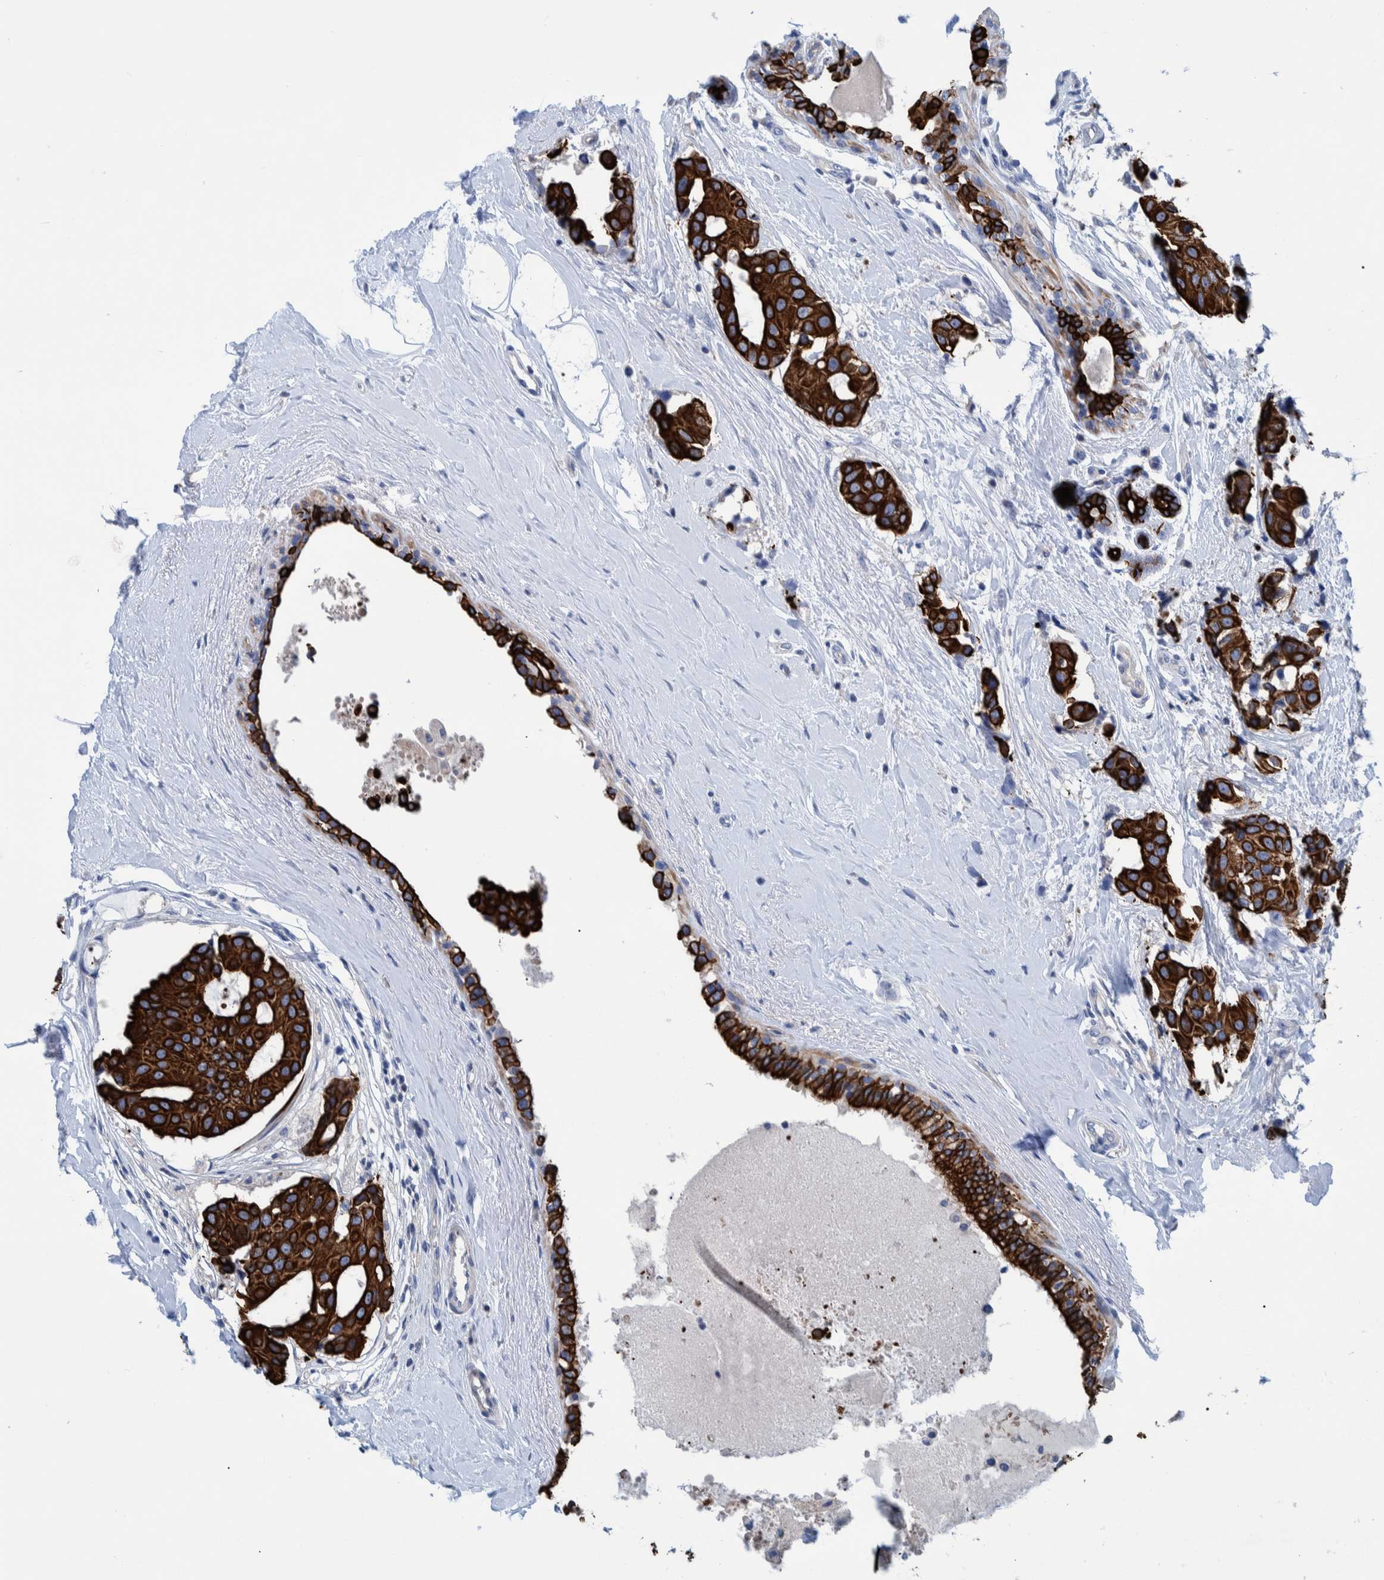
{"staining": {"intensity": "strong", "quantity": ">75%", "location": "cytoplasmic/membranous"}, "tissue": "breast cancer", "cell_type": "Tumor cells", "image_type": "cancer", "snomed": [{"axis": "morphology", "description": "Normal tissue, NOS"}, {"axis": "morphology", "description": "Duct carcinoma"}, {"axis": "topography", "description": "Breast"}], "caption": "Immunohistochemistry (IHC) histopathology image of human breast intraductal carcinoma stained for a protein (brown), which exhibits high levels of strong cytoplasmic/membranous expression in about >75% of tumor cells.", "gene": "MKS1", "patient": {"sex": "female", "age": 39}}